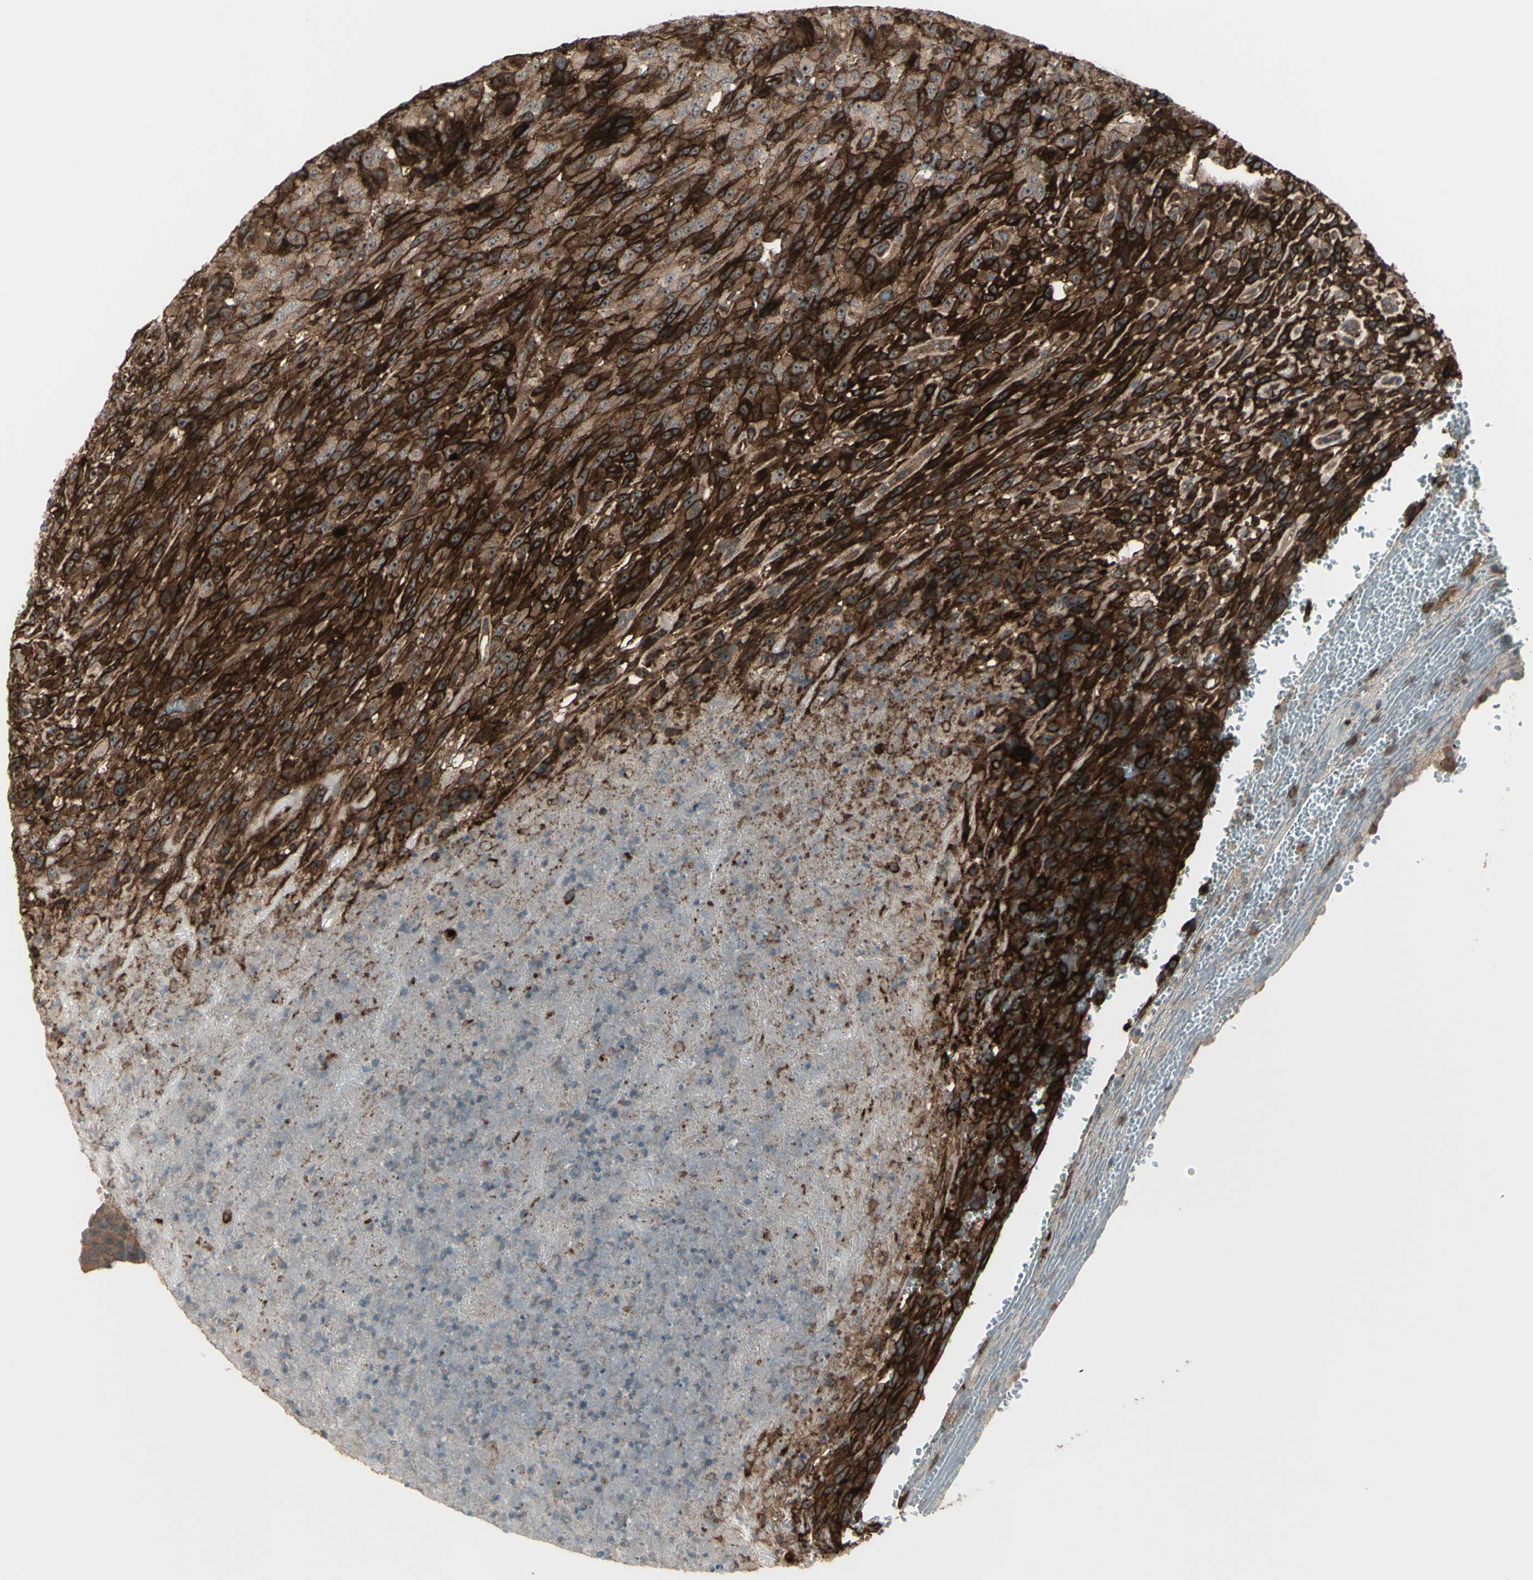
{"staining": {"intensity": "strong", "quantity": ">75%", "location": "cytoplasmic/membranous"}, "tissue": "urothelial cancer", "cell_type": "Tumor cells", "image_type": "cancer", "snomed": [{"axis": "morphology", "description": "Urothelial carcinoma, High grade"}, {"axis": "topography", "description": "Urinary bladder"}], "caption": "Immunohistochemistry (IHC) (DAB (3,3'-diaminobenzidine)) staining of human urothelial cancer shows strong cytoplasmic/membranous protein positivity in approximately >75% of tumor cells.", "gene": "FXYD5", "patient": {"sex": "male", "age": 66}}